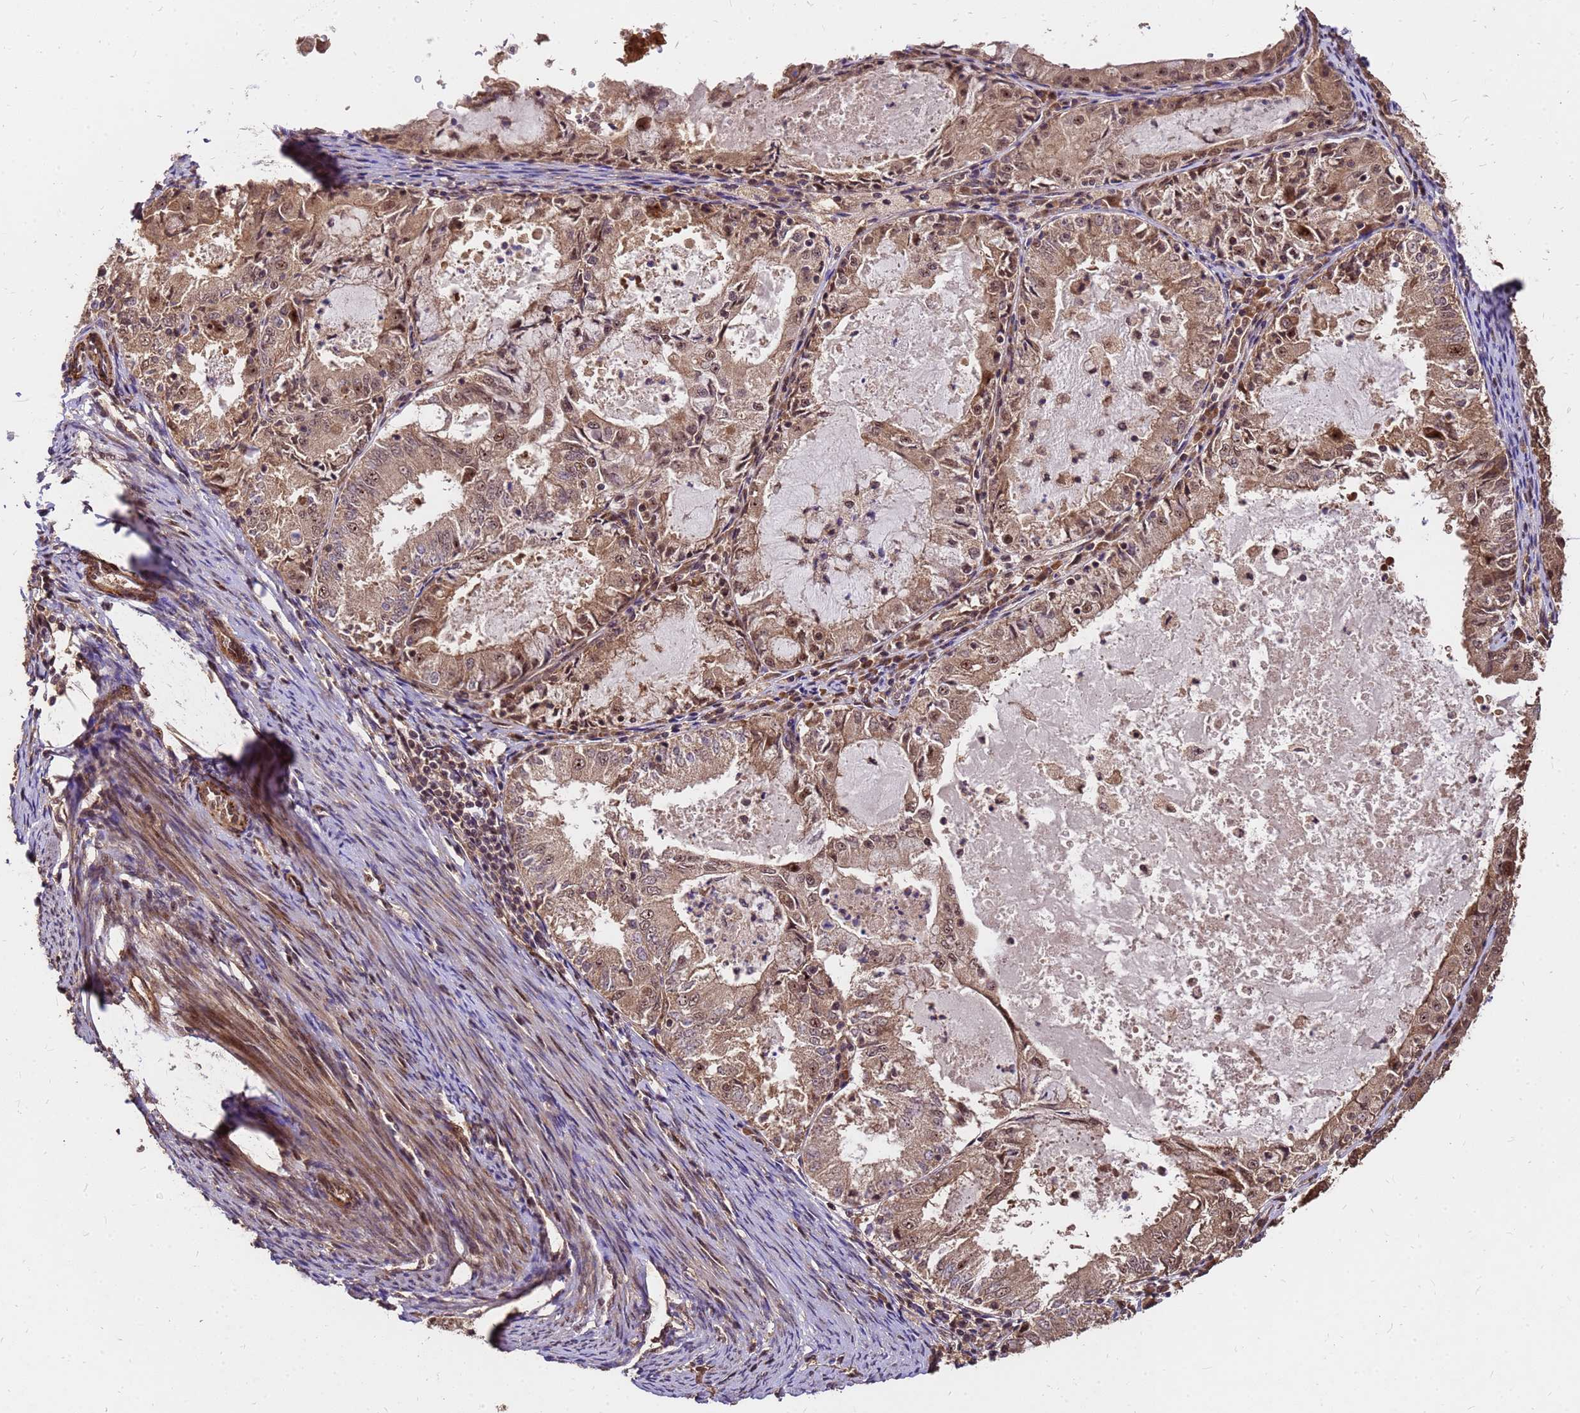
{"staining": {"intensity": "moderate", "quantity": ">75%", "location": "cytoplasmic/membranous,nuclear"}, "tissue": "endometrial cancer", "cell_type": "Tumor cells", "image_type": "cancer", "snomed": [{"axis": "morphology", "description": "Adenocarcinoma, NOS"}, {"axis": "topography", "description": "Endometrium"}], "caption": "DAB (3,3'-diaminobenzidine) immunohistochemical staining of endometrial adenocarcinoma exhibits moderate cytoplasmic/membranous and nuclear protein expression in about >75% of tumor cells.", "gene": "GPATCH8", "patient": {"sex": "female", "age": 57}}